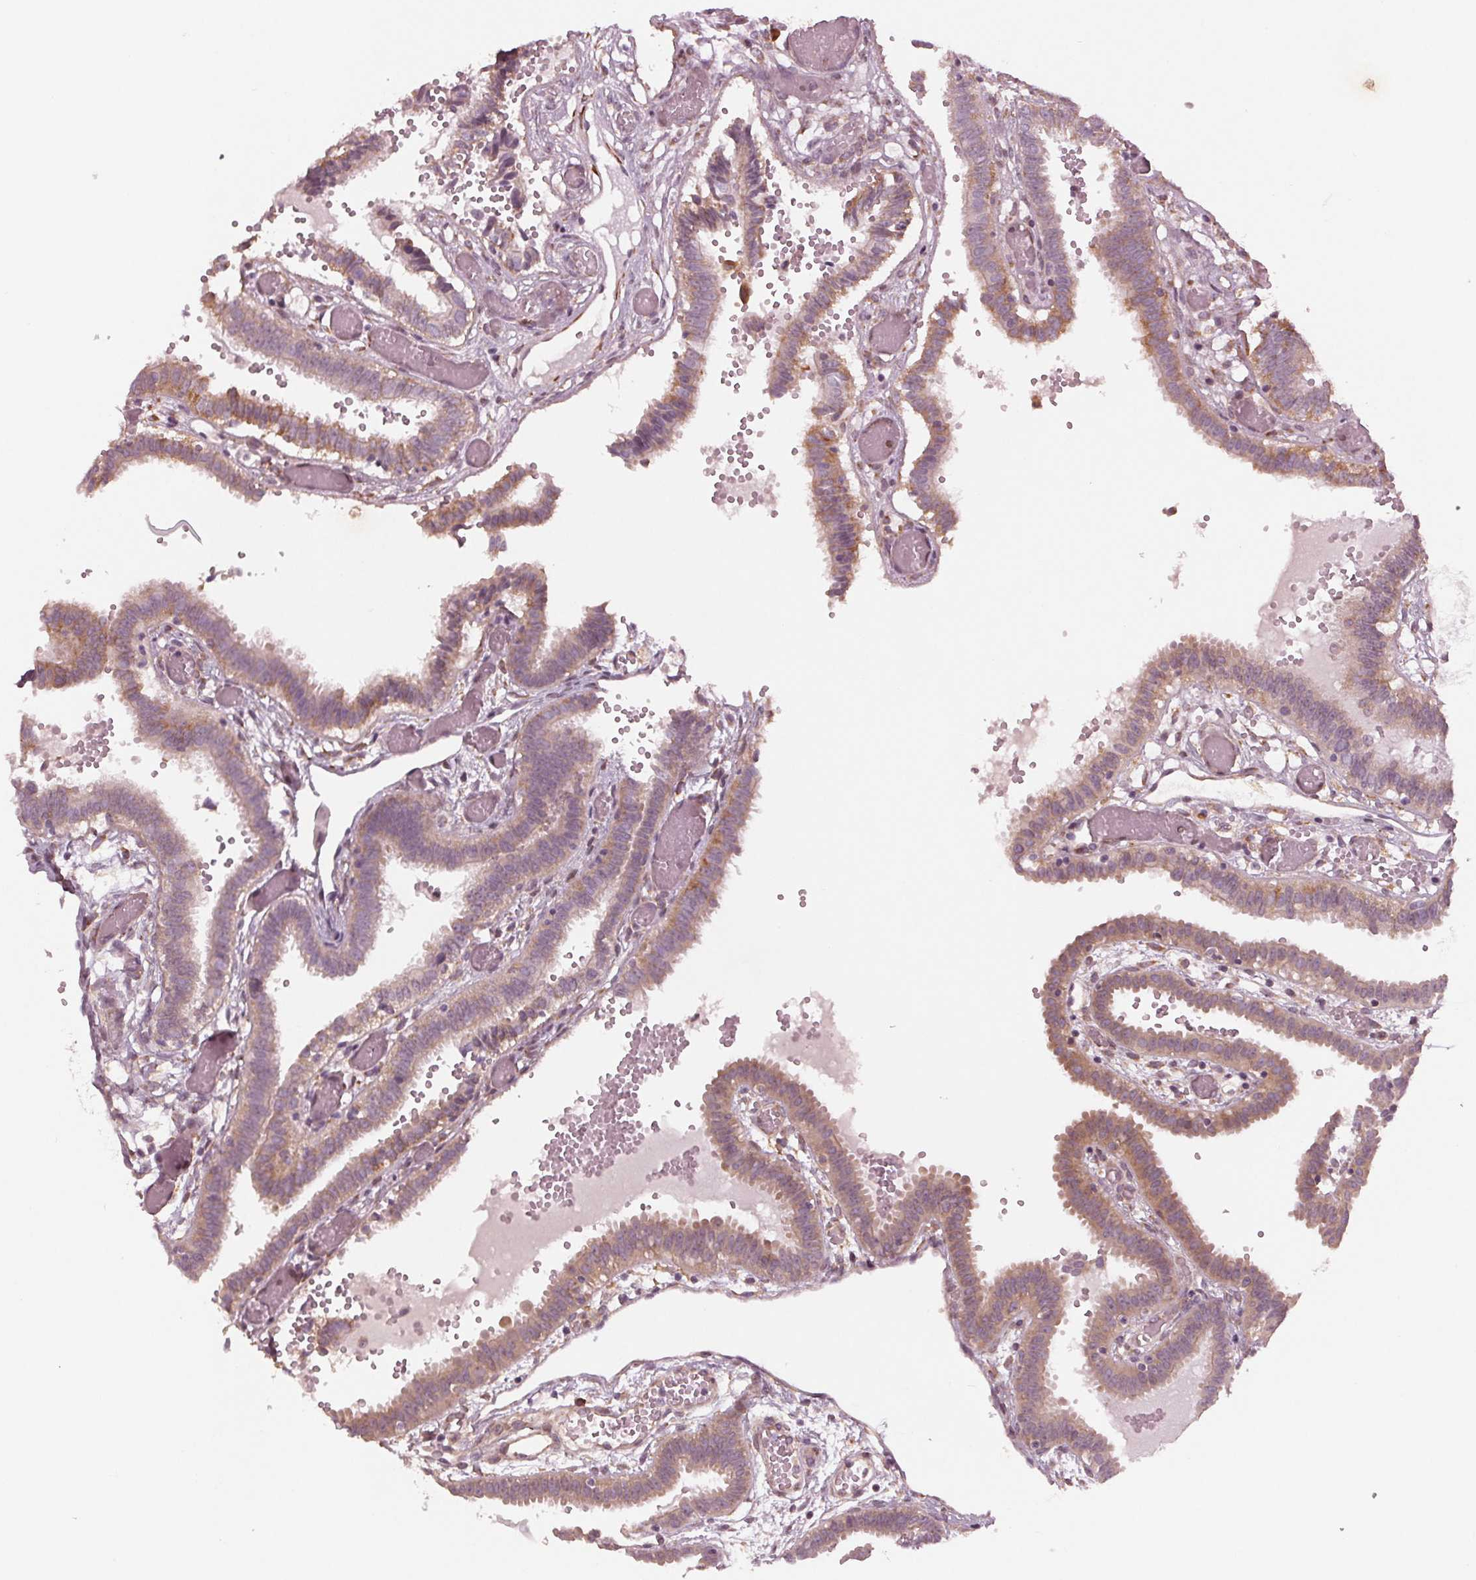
{"staining": {"intensity": "weak", "quantity": ">75%", "location": "cytoplasmic/membranous"}, "tissue": "fallopian tube", "cell_type": "Glandular cells", "image_type": "normal", "snomed": [{"axis": "morphology", "description": "Normal tissue, NOS"}, {"axis": "topography", "description": "Fallopian tube"}], "caption": "A histopathology image of fallopian tube stained for a protein displays weak cytoplasmic/membranous brown staining in glandular cells.", "gene": "CMIP", "patient": {"sex": "female", "age": 37}}